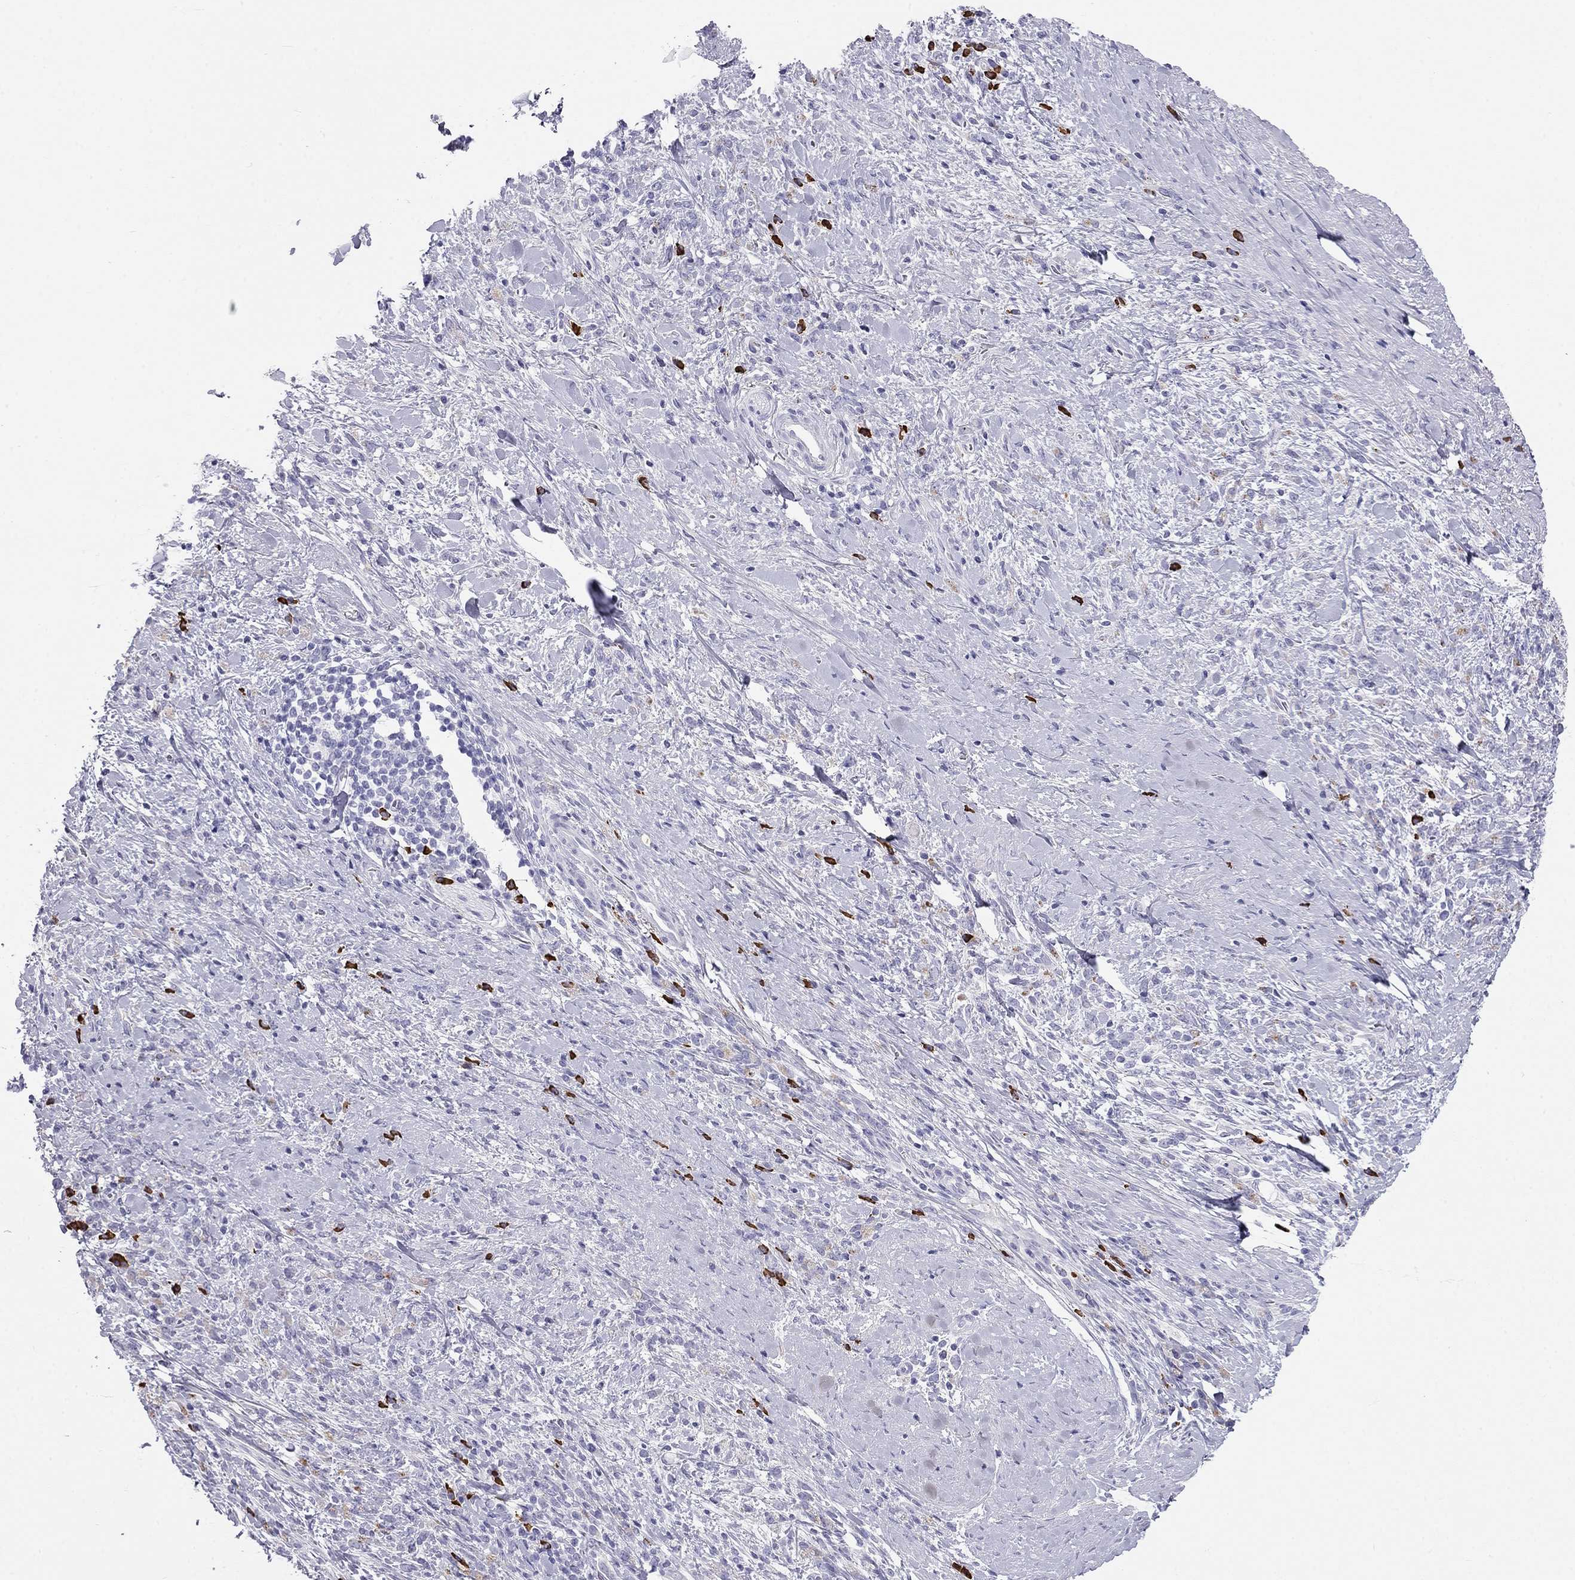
{"staining": {"intensity": "negative", "quantity": "none", "location": "none"}, "tissue": "stomach cancer", "cell_type": "Tumor cells", "image_type": "cancer", "snomed": [{"axis": "morphology", "description": "Adenocarcinoma, NOS"}, {"axis": "topography", "description": "Stomach"}], "caption": "The histopathology image displays no significant staining in tumor cells of stomach adenocarcinoma.", "gene": "KLRG1", "patient": {"sex": "female", "age": 57}}